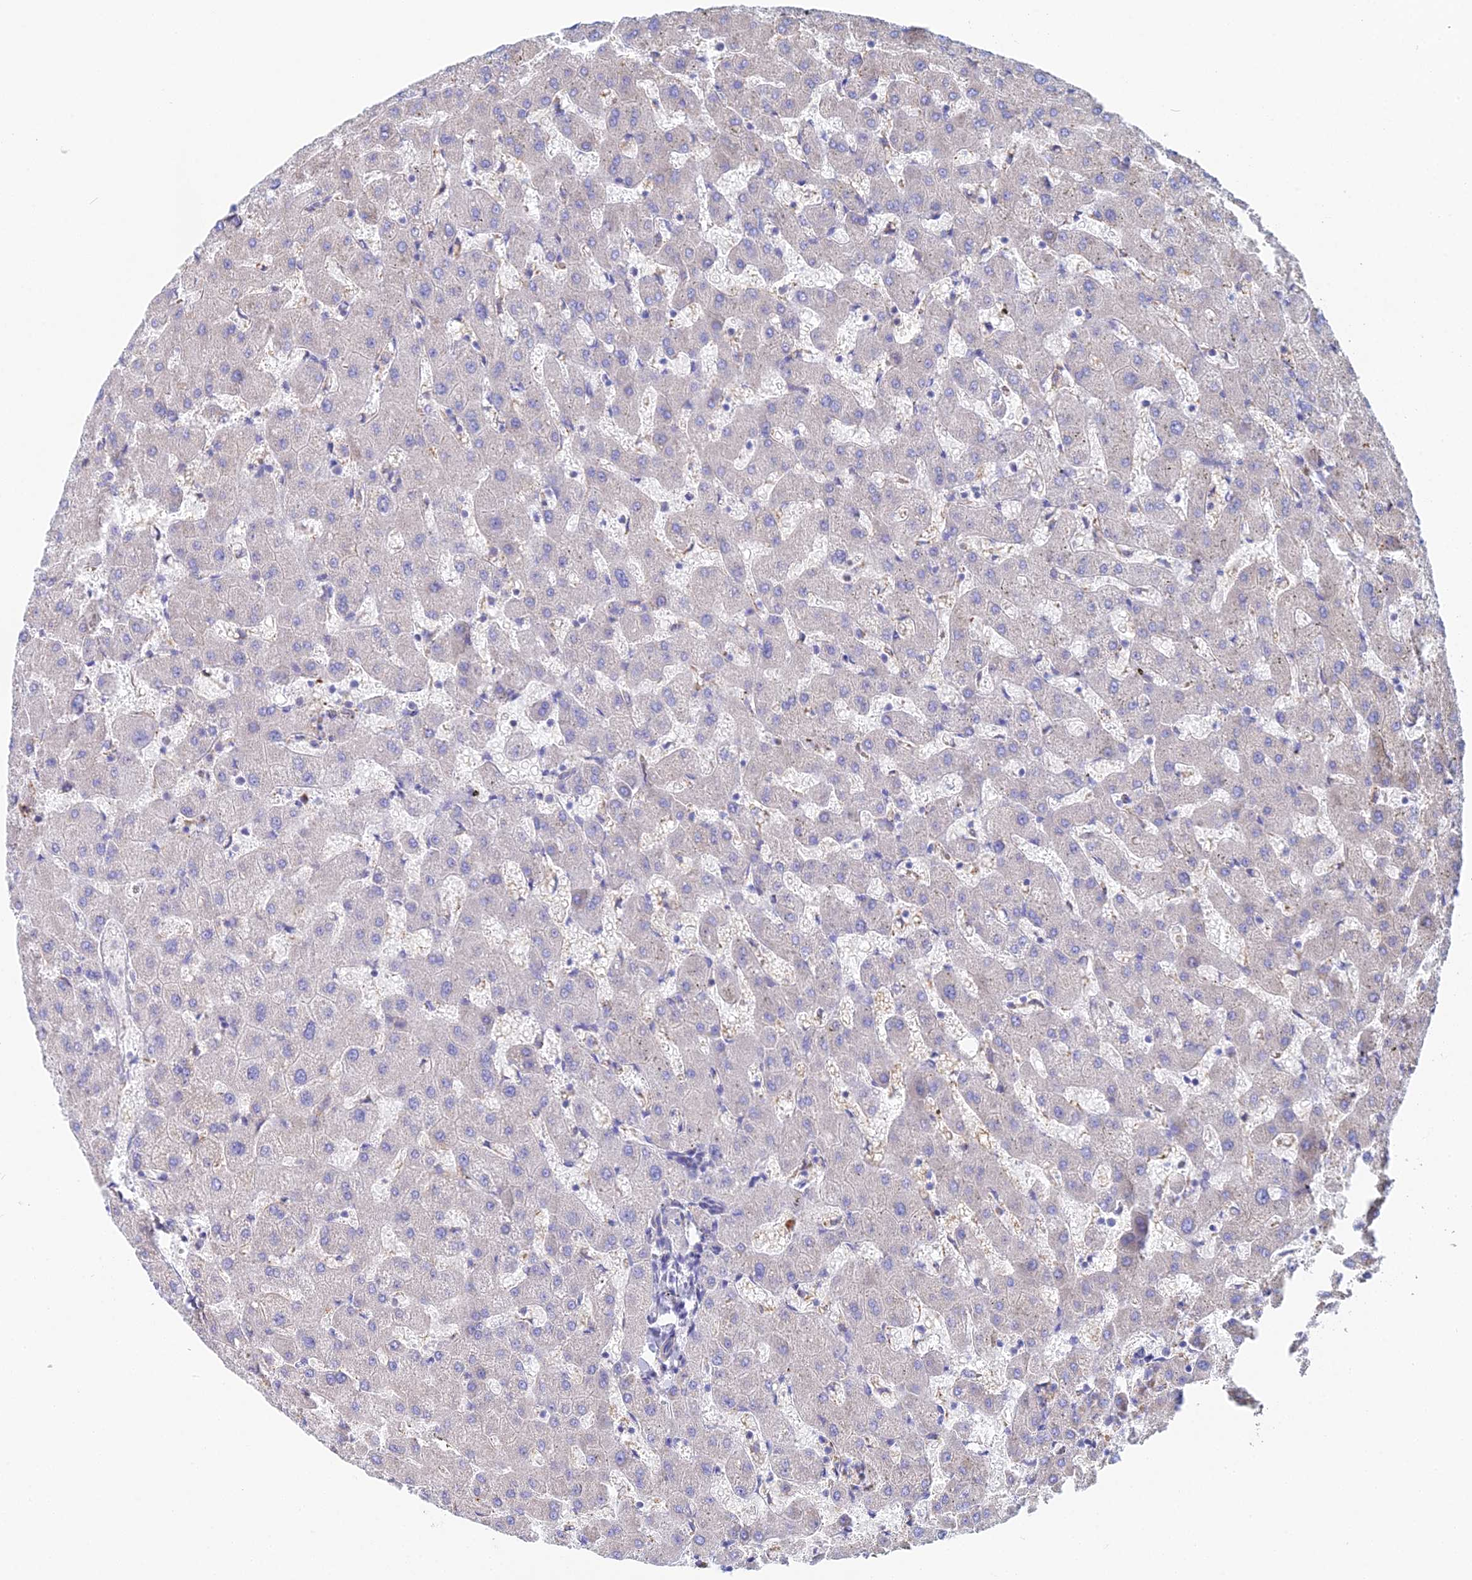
{"staining": {"intensity": "negative", "quantity": "none", "location": "none"}, "tissue": "liver", "cell_type": "Cholangiocytes", "image_type": "normal", "snomed": [{"axis": "morphology", "description": "Normal tissue, NOS"}, {"axis": "topography", "description": "Liver"}], "caption": "A high-resolution image shows IHC staining of unremarkable liver, which reveals no significant expression in cholangiocytes.", "gene": "DNAH14", "patient": {"sex": "female", "age": 63}}